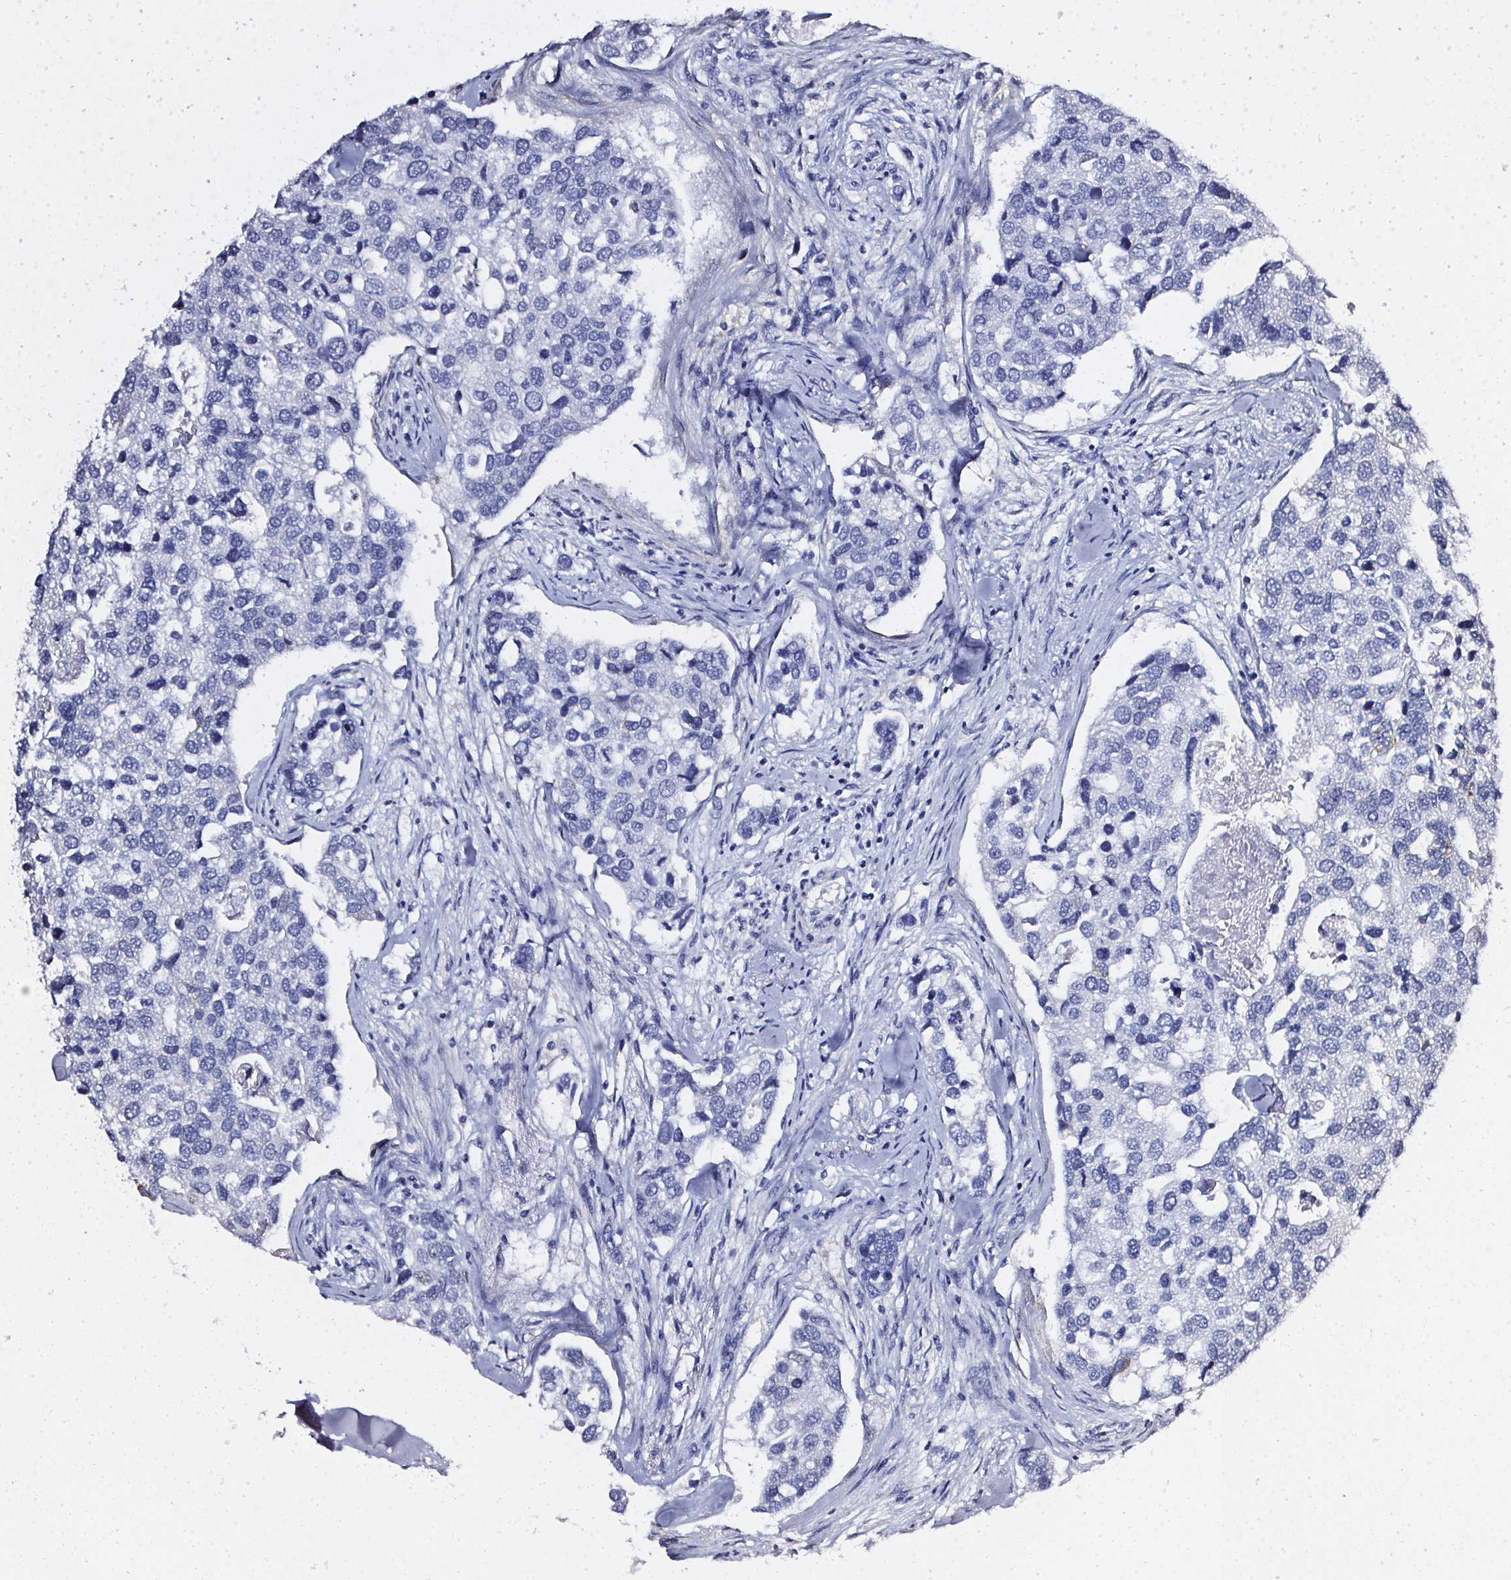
{"staining": {"intensity": "negative", "quantity": "none", "location": "none"}, "tissue": "breast cancer", "cell_type": "Tumor cells", "image_type": "cancer", "snomed": [{"axis": "morphology", "description": "Duct carcinoma"}, {"axis": "topography", "description": "Breast"}], "caption": "Intraductal carcinoma (breast) stained for a protein using immunohistochemistry demonstrates no expression tumor cells.", "gene": "ELAVL2", "patient": {"sex": "female", "age": 83}}